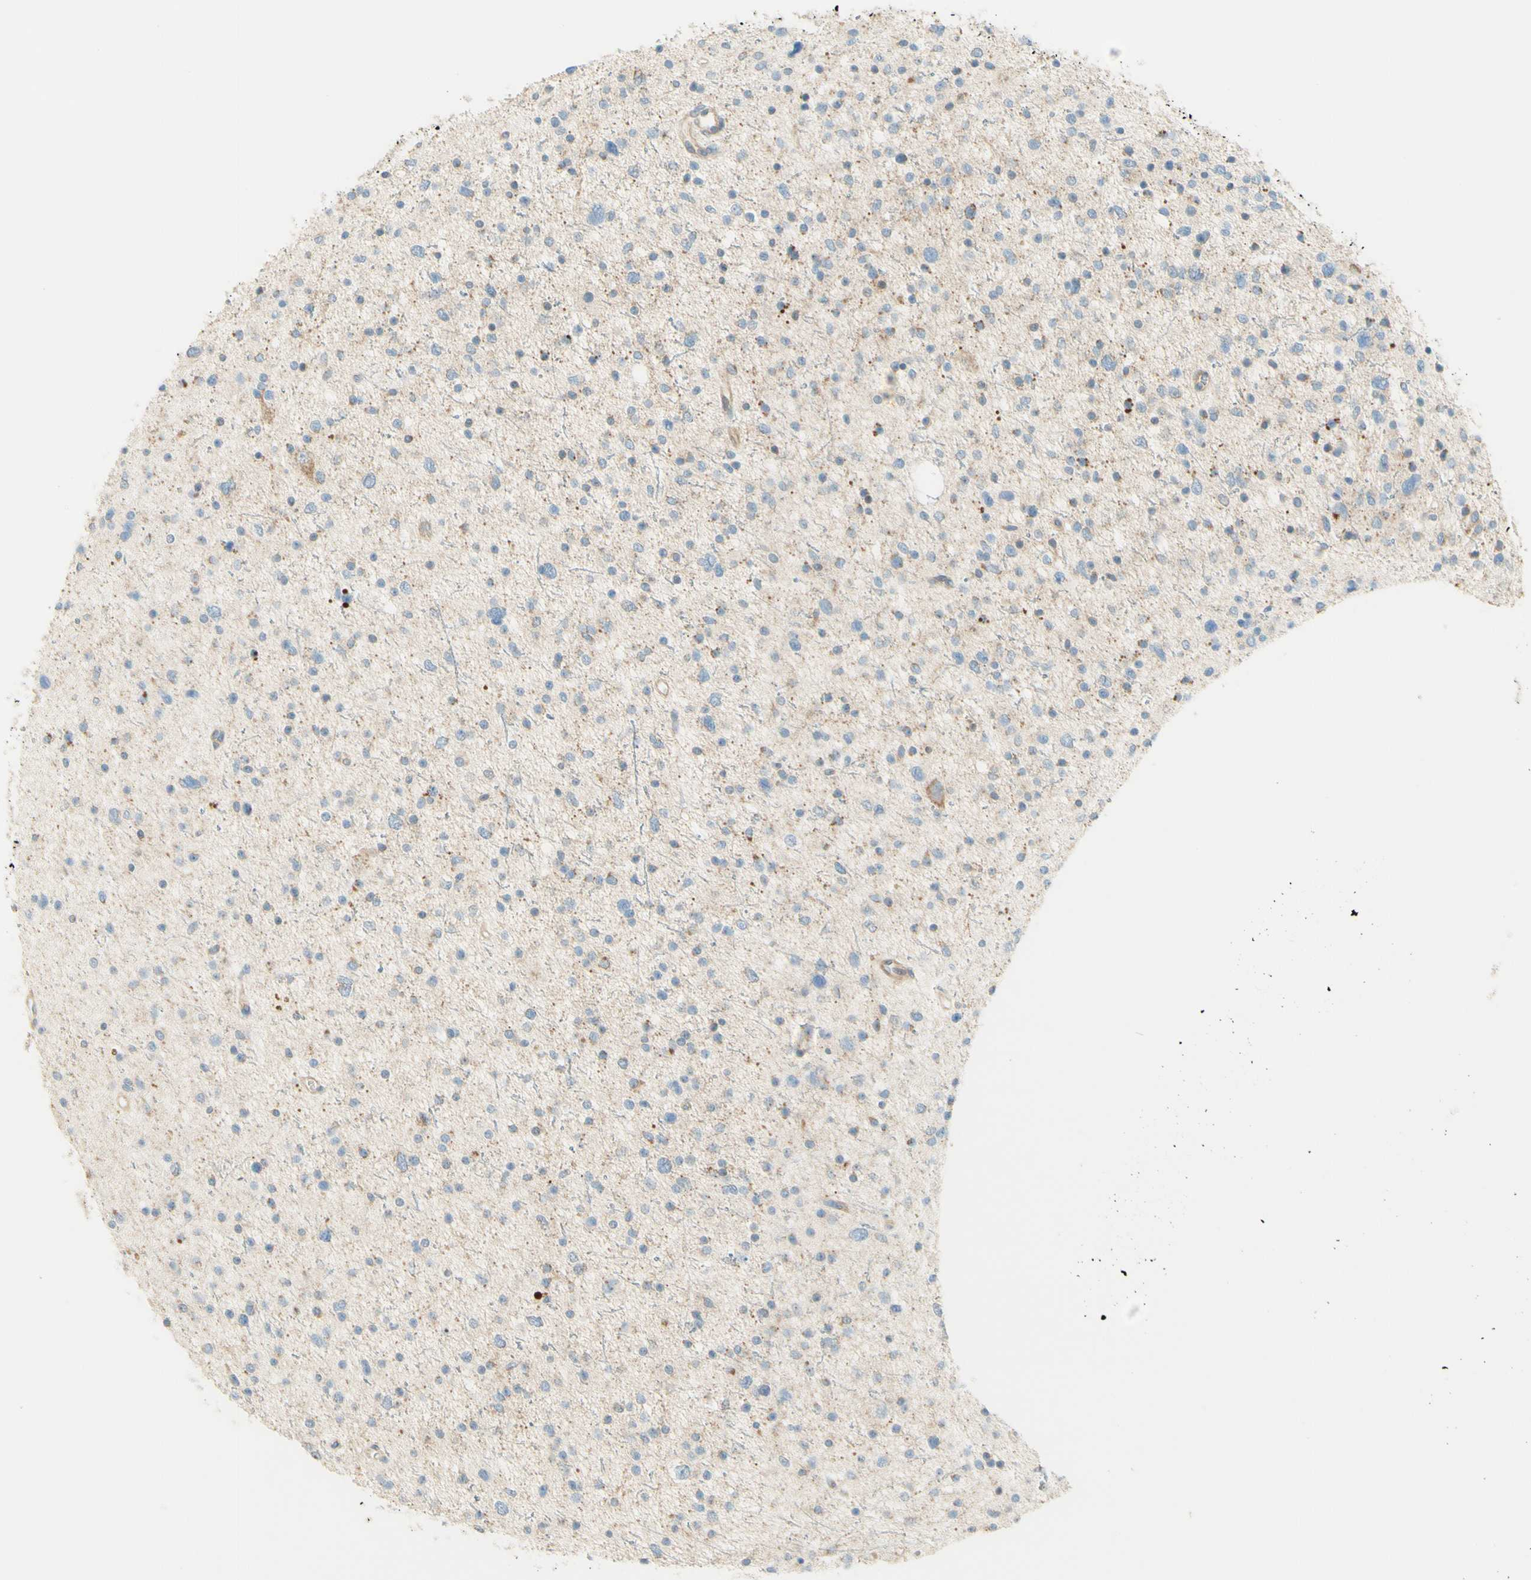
{"staining": {"intensity": "weak", "quantity": "<25%", "location": "cytoplasmic/membranous"}, "tissue": "glioma", "cell_type": "Tumor cells", "image_type": "cancer", "snomed": [{"axis": "morphology", "description": "Glioma, malignant, Low grade"}, {"axis": "topography", "description": "Brain"}], "caption": "The image demonstrates no staining of tumor cells in malignant low-grade glioma.", "gene": "PROM1", "patient": {"sex": "female", "age": 37}}